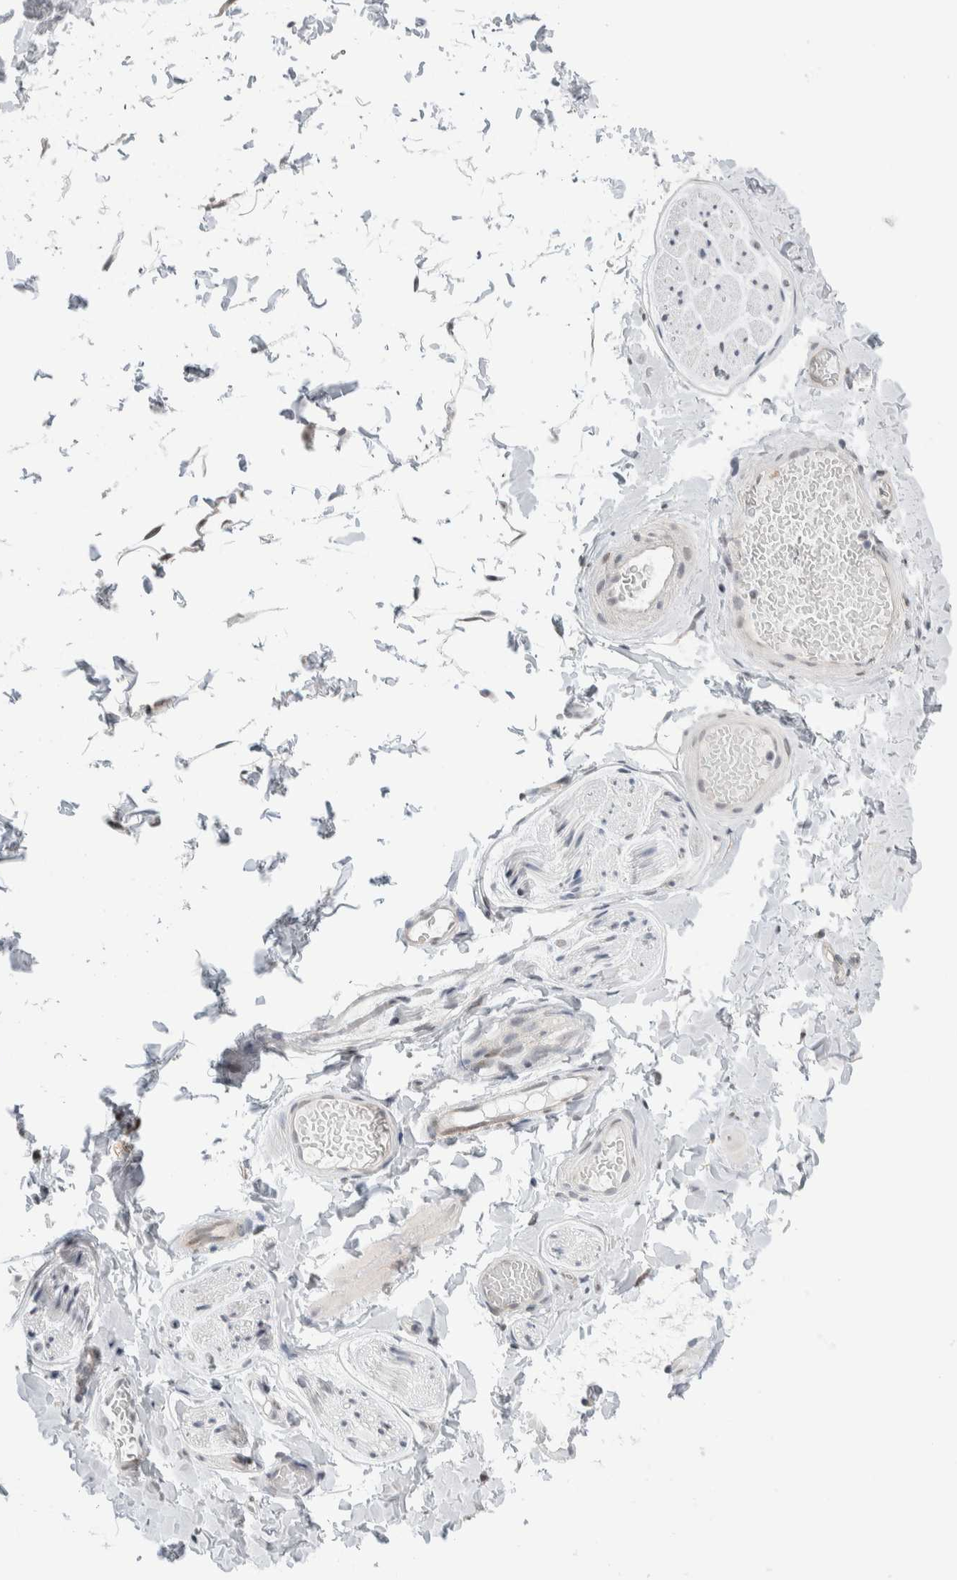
{"staining": {"intensity": "negative", "quantity": "none", "location": "none"}, "tissue": "adipose tissue", "cell_type": "Adipocytes", "image_type": "normal", "snomed": [{"axis": "morphology", "description": "Normal tissue, NOS"}, {"axis": "topography", "description": "Adipose tissue"}, {"axis": "topography", "description": "Vascular tissue"}, {"axis": "topography", "description": "Peripheral nerve tissue"}], "caption": "The micrograph demonstrates no staining of adipocytes in normal adipose tissue.", "gene": "NEUROD1", "patient": {"sex": "male", "age": 25}}